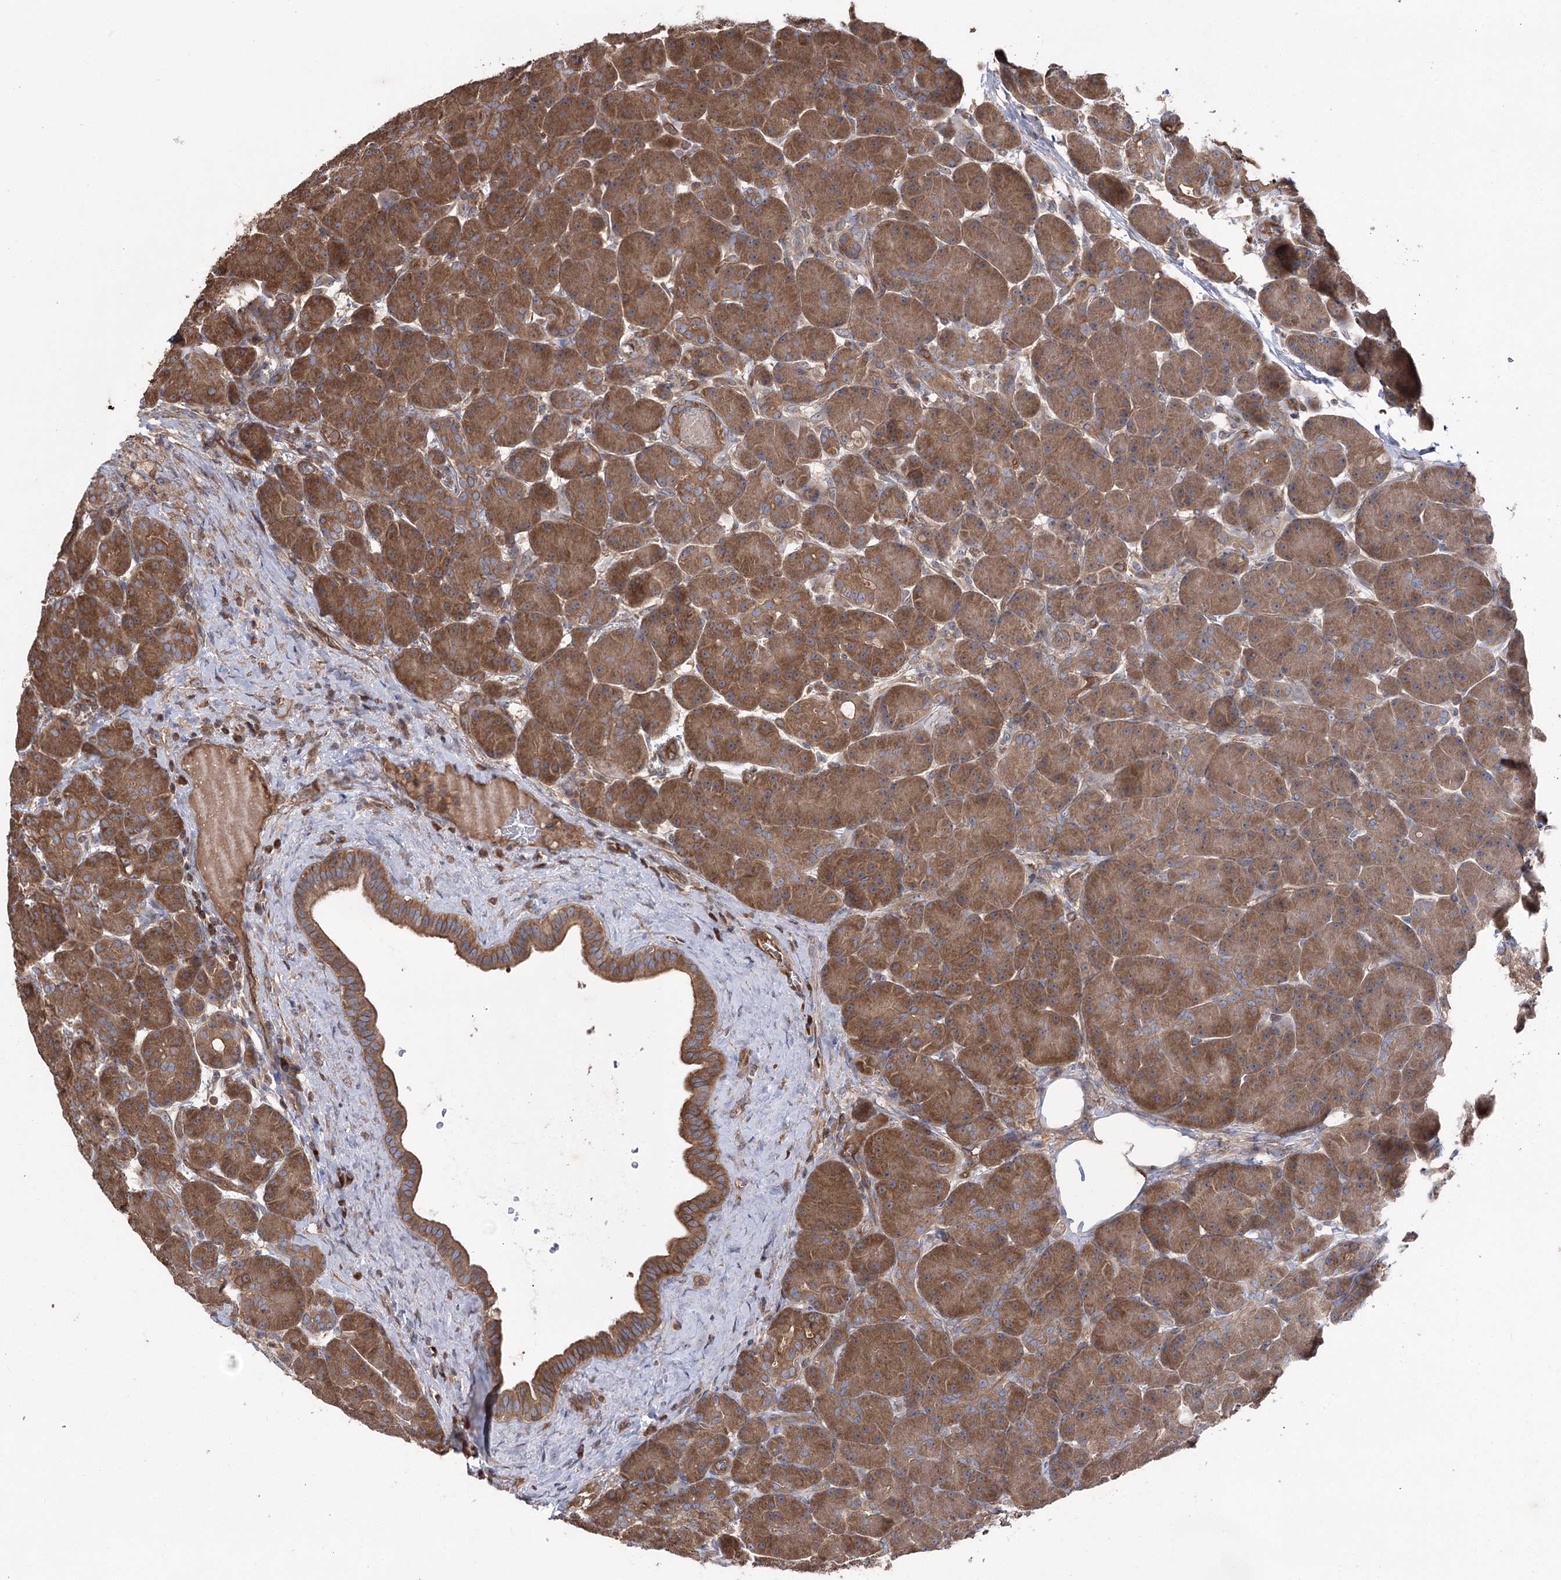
{"staining": {"intensity": "moderate", "quantity": ">75%", "location": "cytoplasmic/membranous"}, "tissue": "pancreas", "cell_type": "Exocrine glandular cells", "image_type": "normal", "snomed": [{"axis": "morphology", "description": "Normal tissue, NOS"}, {"axis": "topography", "description": "Pancreas"}], "caption": "A brown stain shows moderate cytoplasmic/membranous expression of a protein in exocrine glandular cells of normal human pancreas.", "gene": "LARS2", "patient": {"sex": "male", "age": 63}}